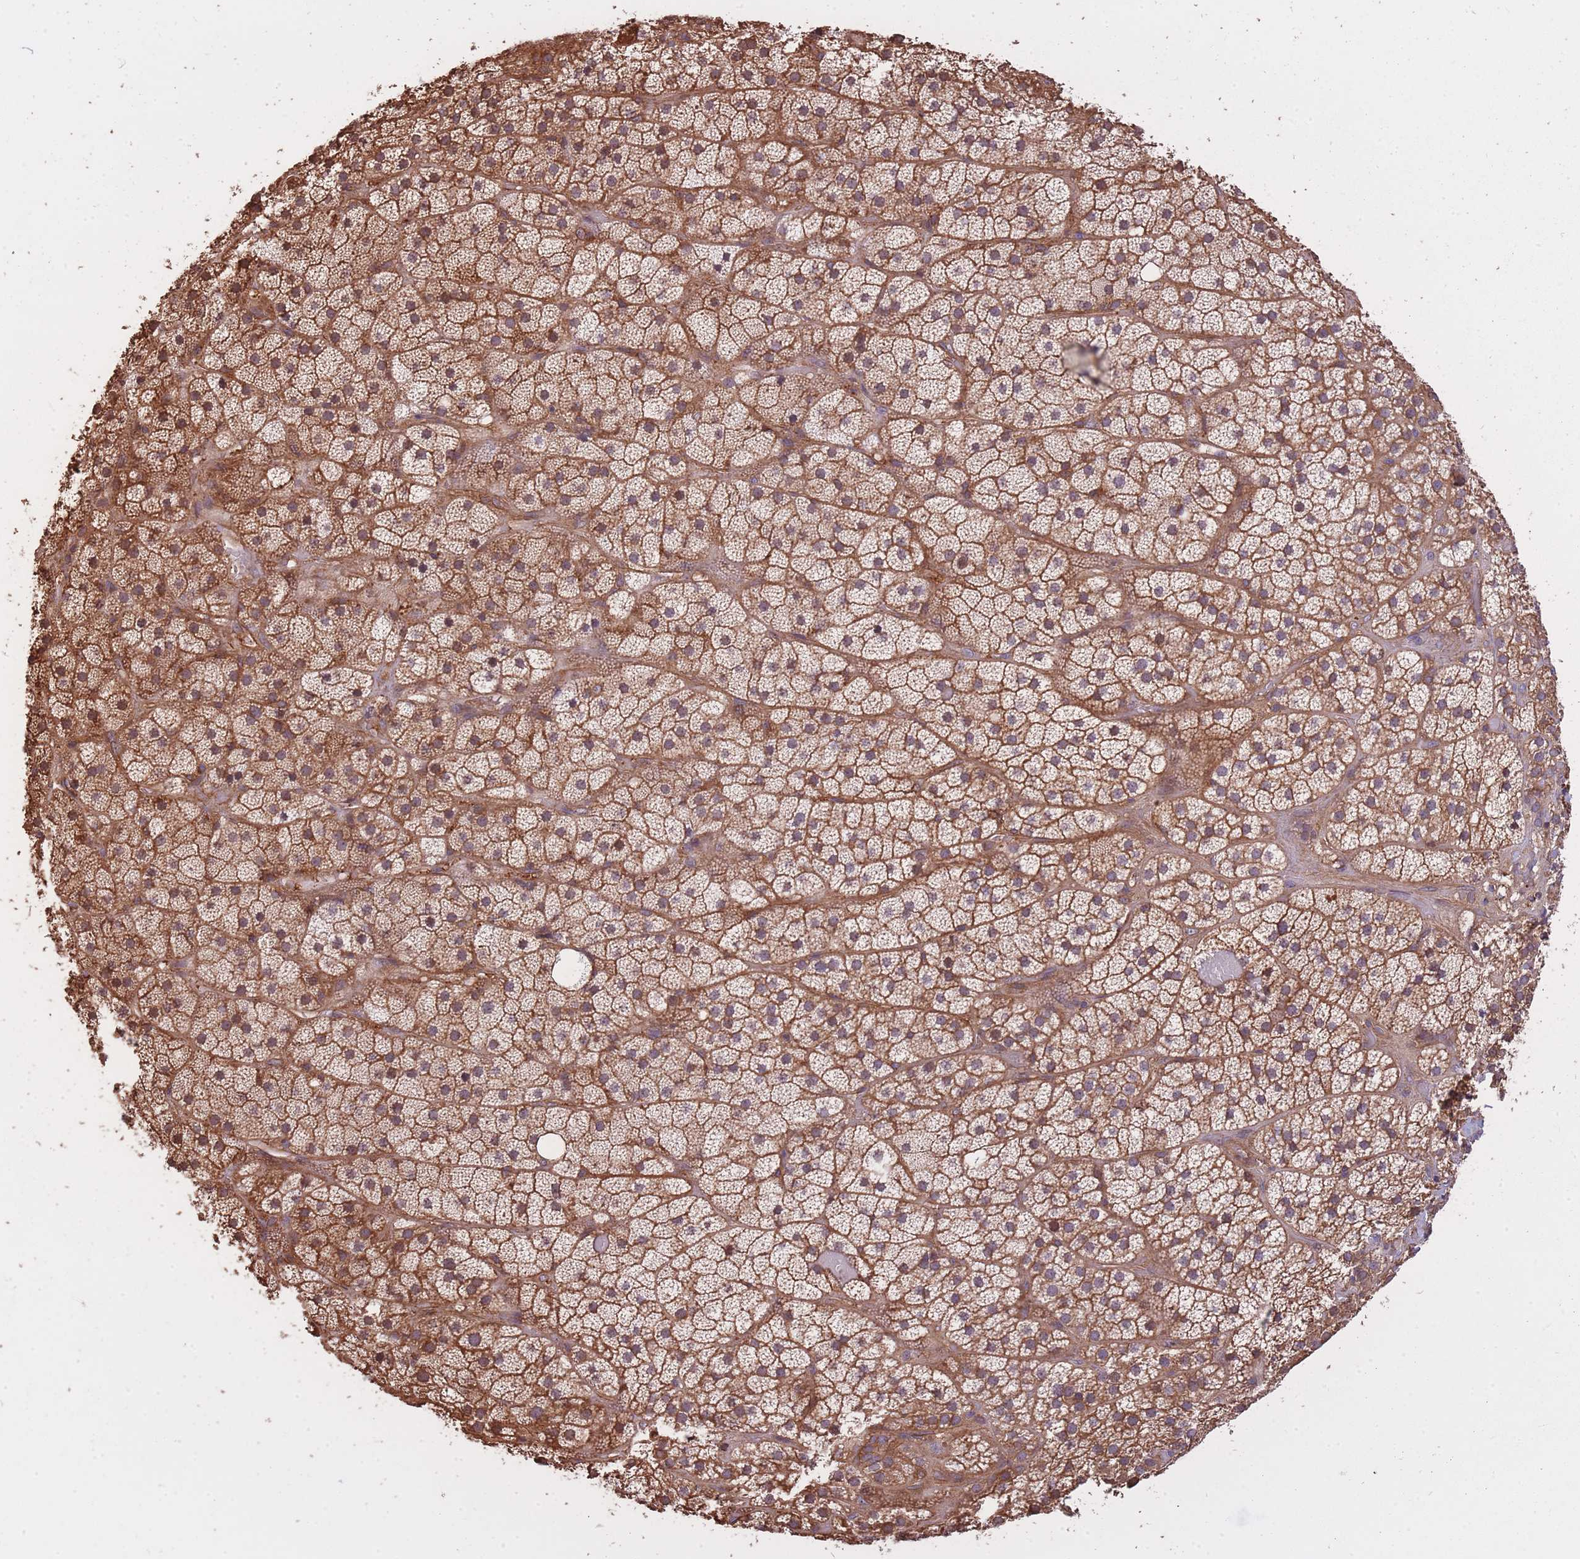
{"staining": {"intensity": "moderate", "quantity": ">75%", "location": "cytoplasmic/membranous"}, "tissue": "adrenal gland", "cell_type": "Glandular cells", "image_type": "normal", "snomed": [{"axis": "morphology", "description": "Normal tissue, NOS"}, {"axis": "topography", "description": "Adrenal gland"}], "caption": "Protein expression analysis of benign adrenal gland demonstrates moderate cytoplasmic/membranous expression in approximately >75% of glandular cells.", "gene": "ARMH3", "patient": {"sex": "male", "age": 57}}